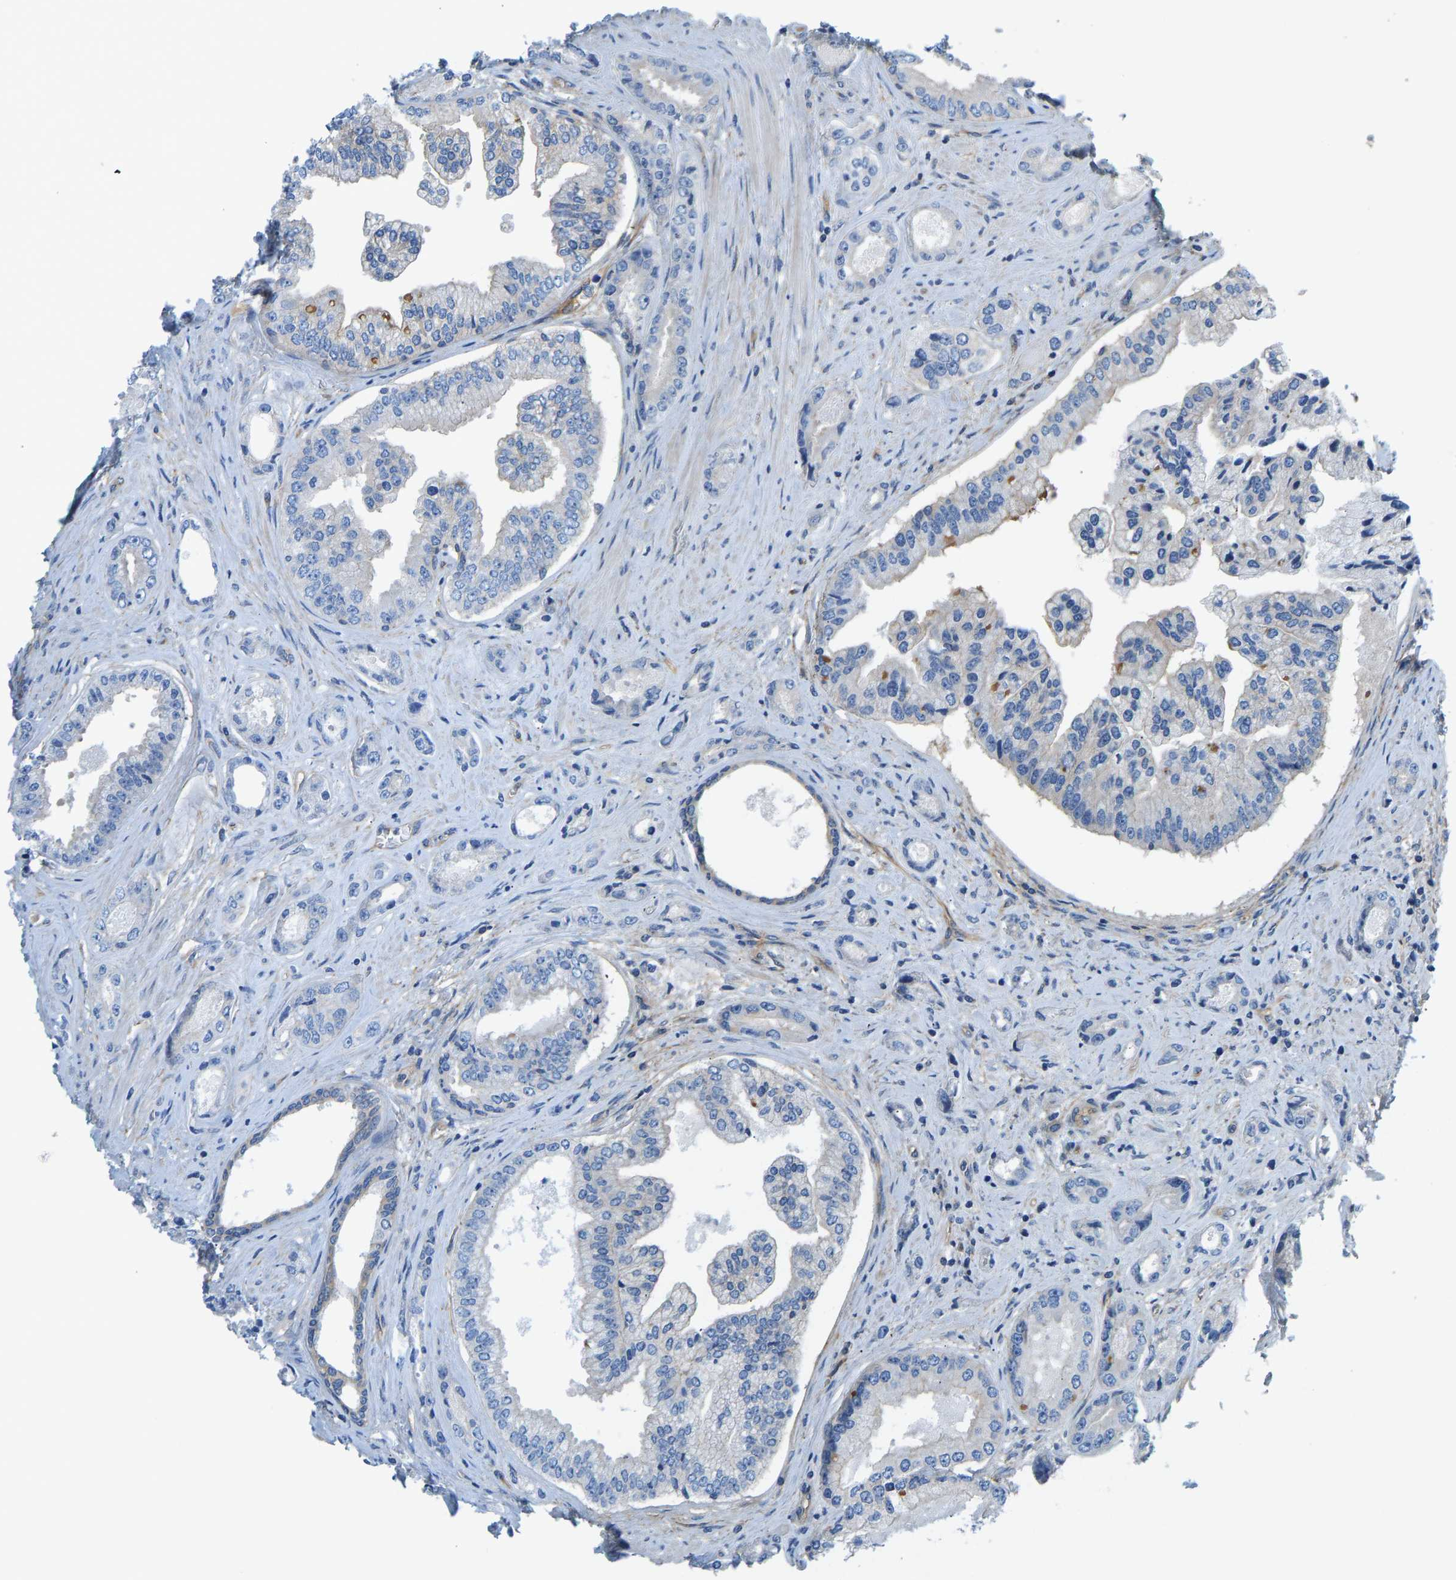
{"staining": {"intensity": "negative", "quantity": "none", "location": "none"}, "tissue": "prostate cancer", "cell_type": "Tumor cells", "image_type": "cancer", "snomed": [{"axis": "morphology", "description": "Adenocarcinoma, High grade"}, {"axis": "topography", "description": "Prostate"}], "caption": "DAB immunohistochemical staining of high-grade adenocarcinoma (prostate) exhibits no significant expression in tumor cells.", "gene": "CHAD", "patient": {"sex": "male", "age": 61}}